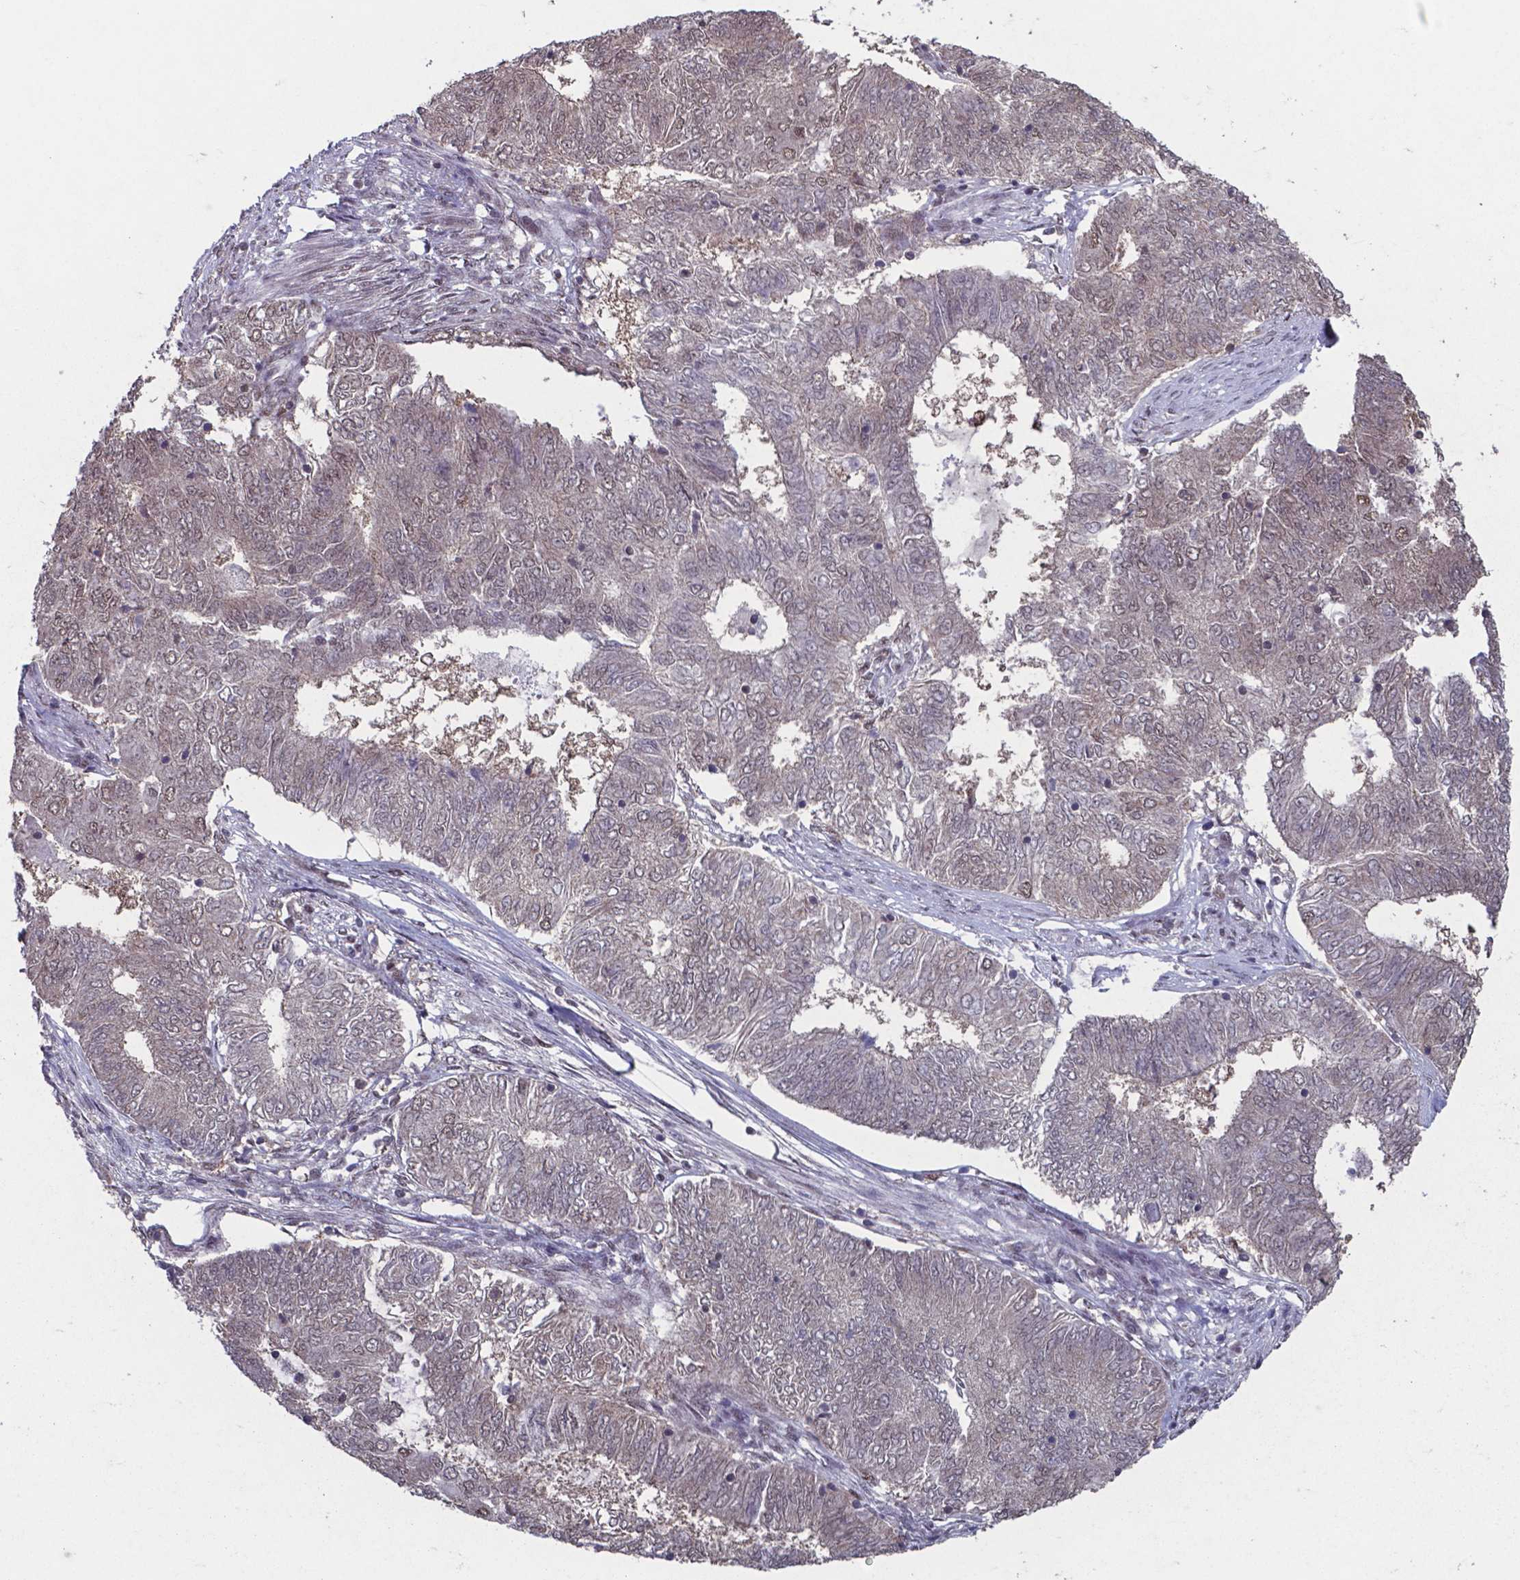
{"staining": {"intensity": "moderate", "quantity": "25%-75%", "location": "nuclear"}, "tissue": "endometrial cancer", "cell_type": "Tumor cells", "image_type": "cancer", "snomed": [{"axis": "morphology", "description": "Adenocarcinoma, NOS"}, {"axis": "topography", "description": "Endometrium"}], "caption": "Adenocarcinoma (endometrial) stained with a protein marker exhibits moderate staining in tumor cells.", "gene": "UBA1", "patient": {"sex": "female", "age": 62}}